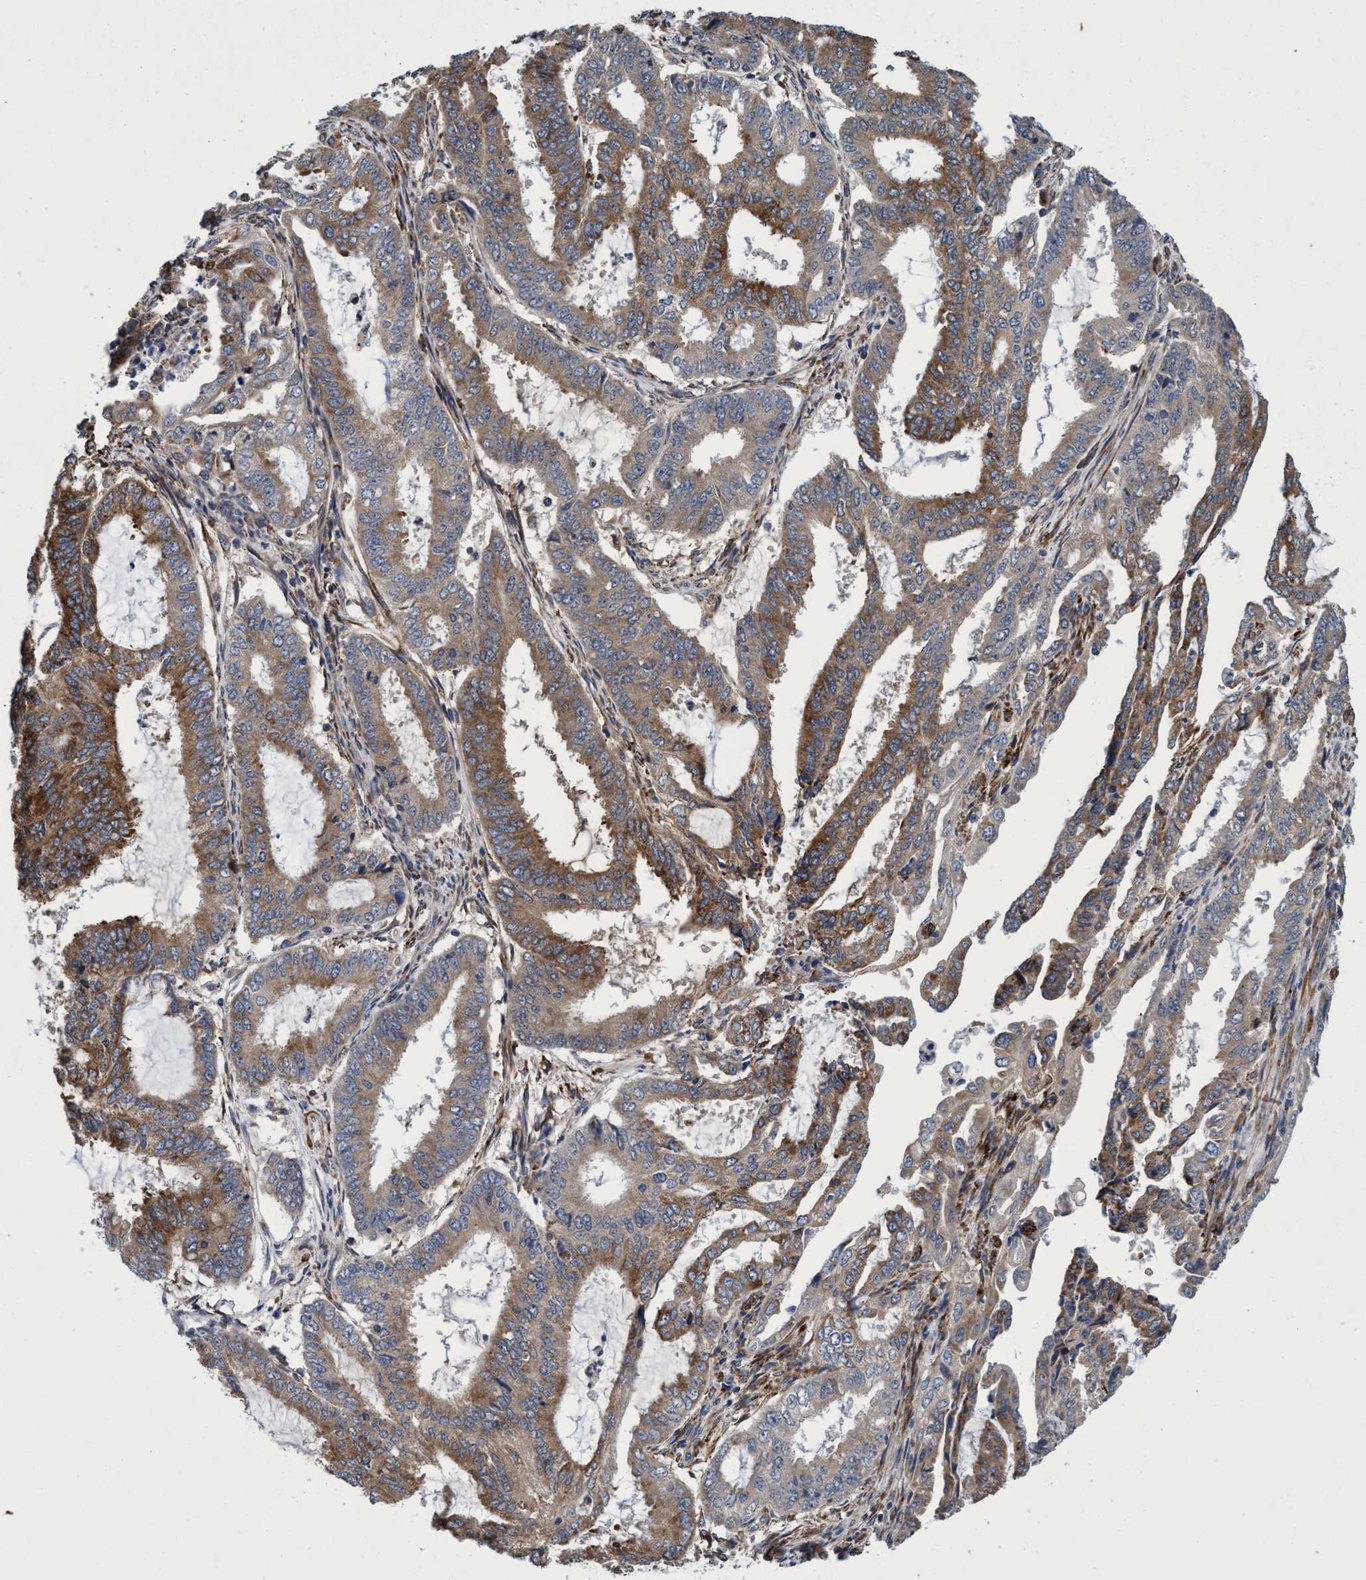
{"staining": {"intensity": "moderate", "quantity": ">75%", "location": "cytoplasmic/membranous"}, "tissue": "endometrial cancer", "cell_type": "Tumor cells", "image_type": "cancer", "snomed": [{"axis": "morphology", "description": "Adenocarcinoma, NOS"}, {"axis": "topography", "description": "Endometrium"}], "caption": "Immunohistochemical staining of human adenocarcinoma (endometrial) reveals moderate cytoplasmic/membranous protein positivity in about >75% of tumor cells.", "gene": "CALCOCO2", "patient": {"sex": "female", "age": 51}}